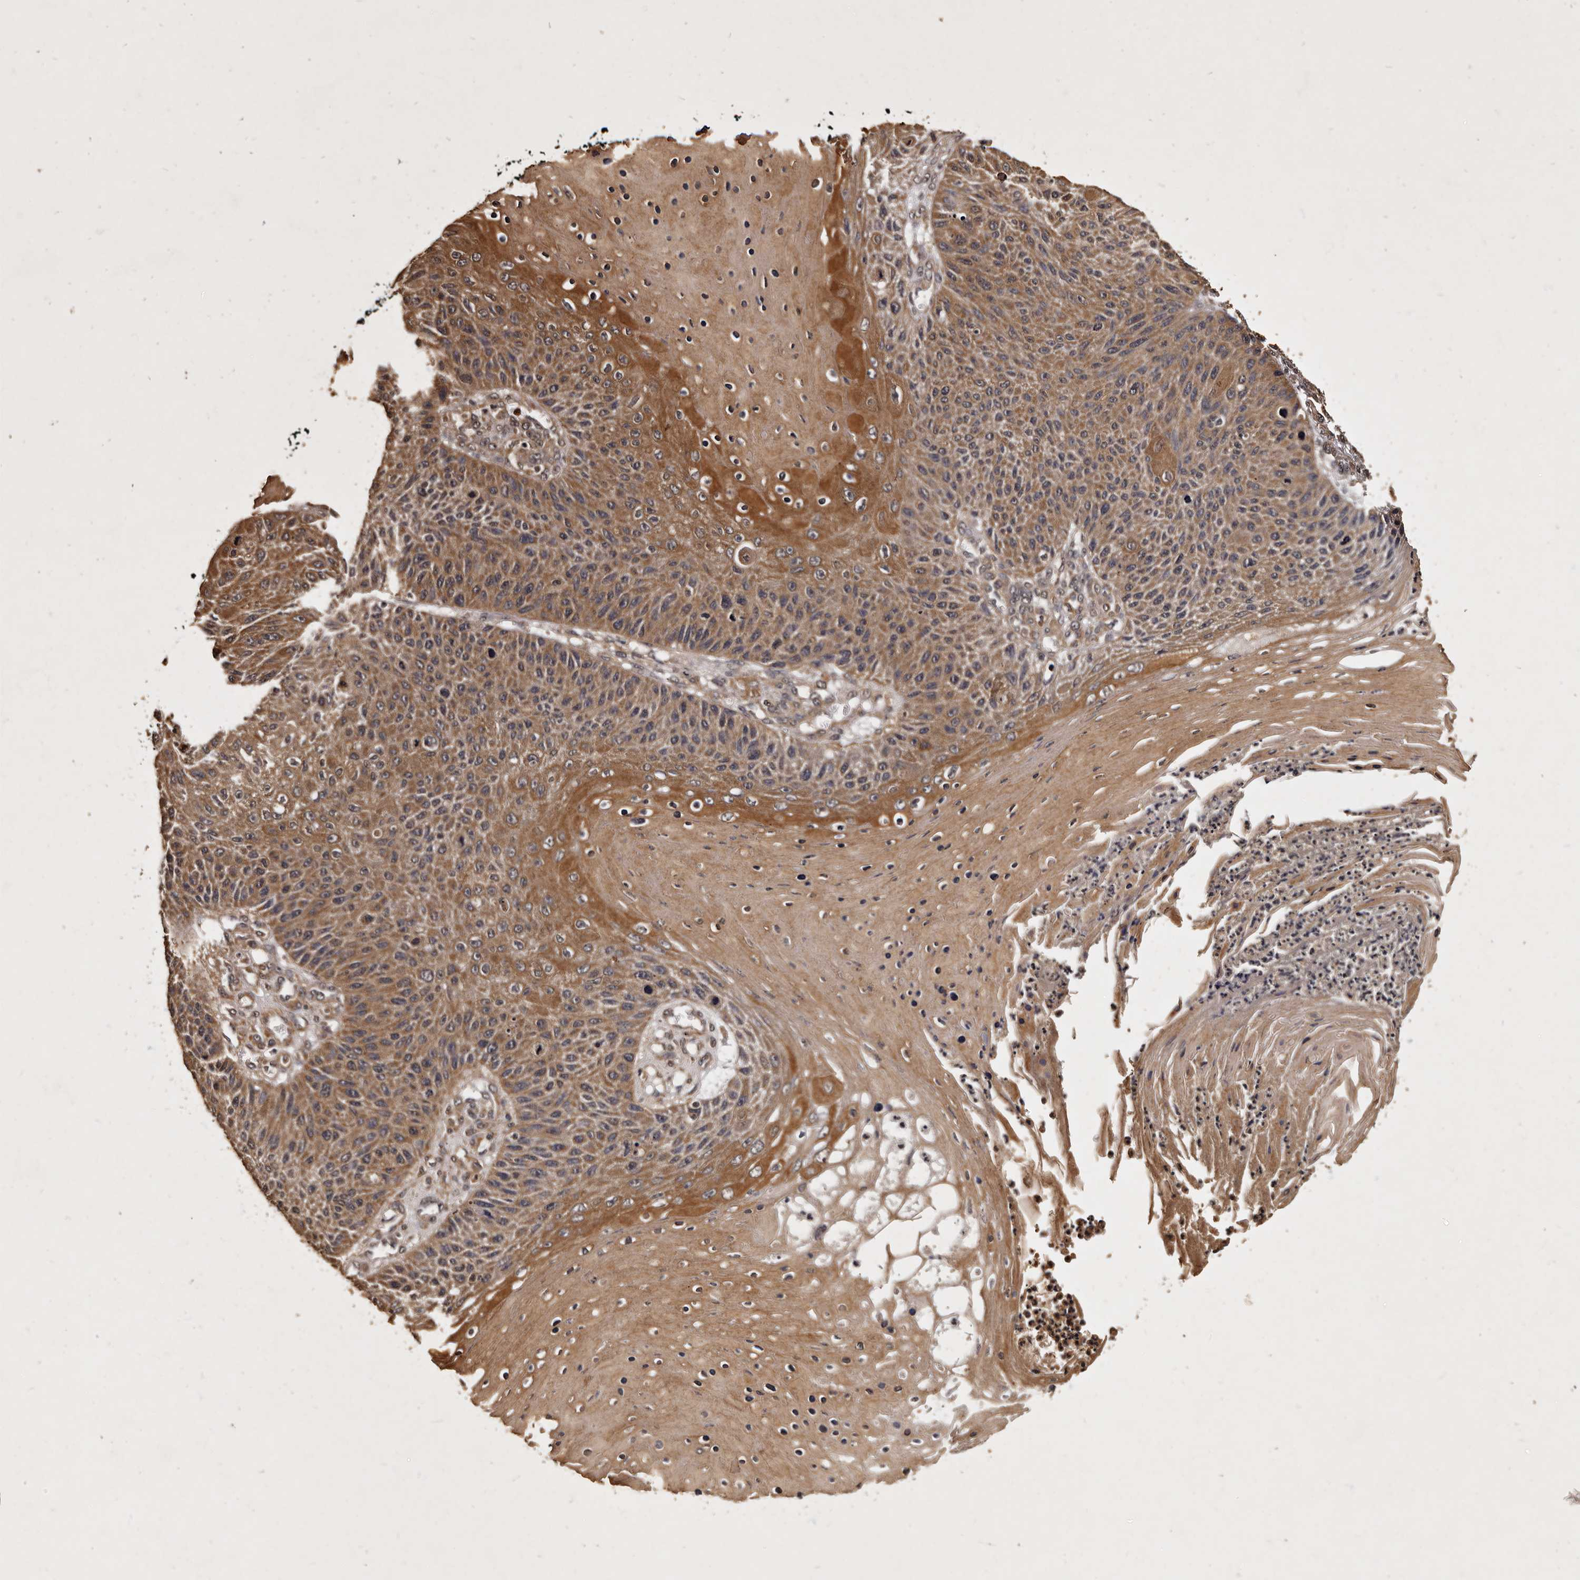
{"staining": {"intensity": "moderate", "quantity": ">75%", "location": "cytoplasmic/membranous"}, "tissue": "skin cancer", "cell_type": "Tumor cells", "image_type": "cancer", "snomed": [{"axis": "morphology", "description": "Squamous cell carcinoma, NOS"}, {"axis": "topography", "description": "Skin"}], "caption": "Human skin cancer stained for a protein (brown) demonstrates moderate cytoplasmic/membranous positive expression in approximately >75% of tumor cells.", "gene": "PARS2", "patient": {"sex": "female", "age": 88}}